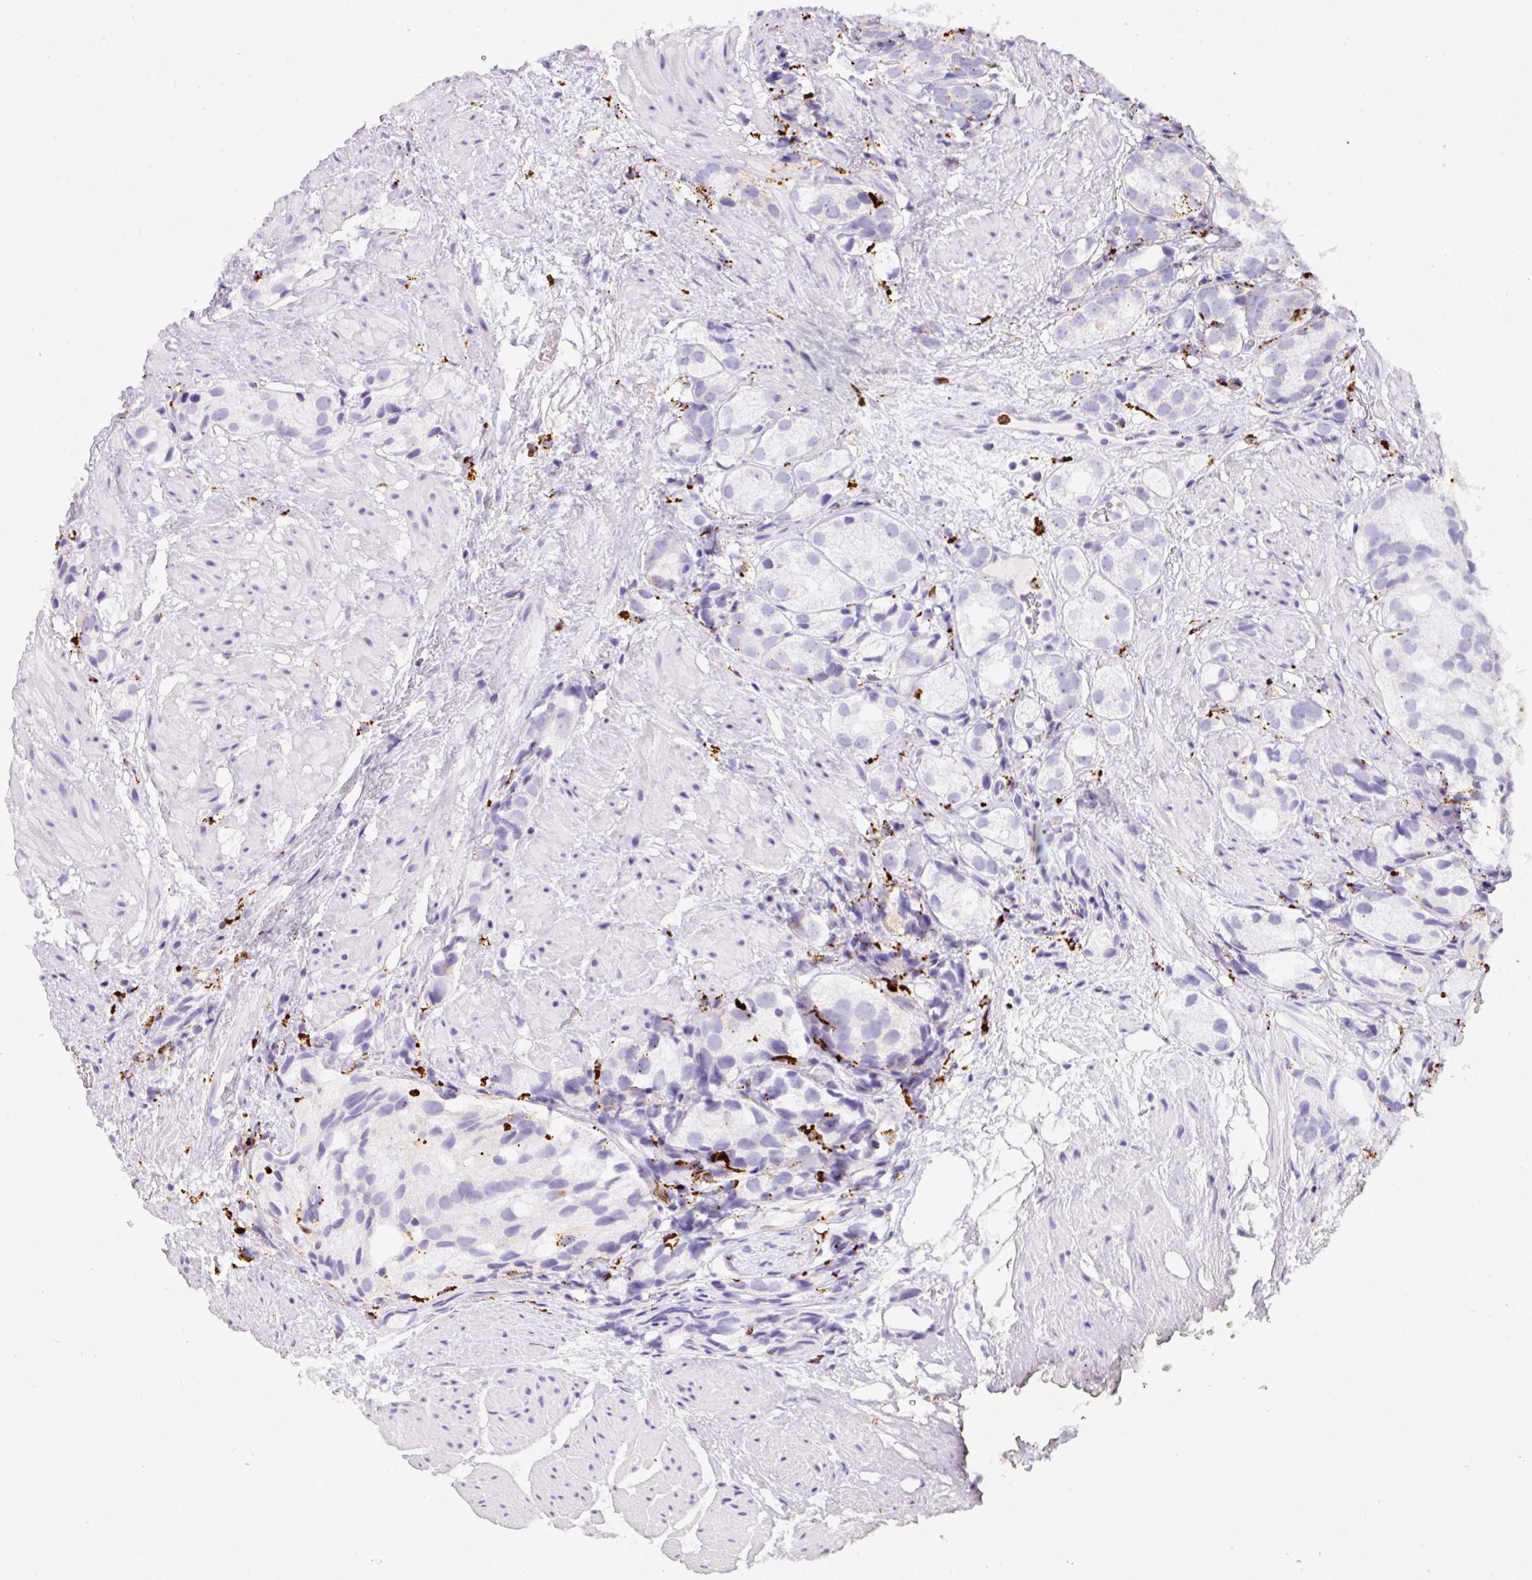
{"staining": {"intensity": "negative", "quantity": "none", "location": "none"}, "tissue": "prostate cancer", "cell_type": "Tumor cells", "image_type": "cancer", "snomed": [{"axis": "morphology", "description": "Adenocarcinoma, High grade"}, {"axis": "topography", "description": "Prostate"}], "caption": "This is a histopathology image of immunohistochemistry staining of adenocarcinoma (high-grade) (prostate), which shows no expression in tumor cells.", "gene": "MMACHC", "patient": {"sex": "male", "age": 82}}